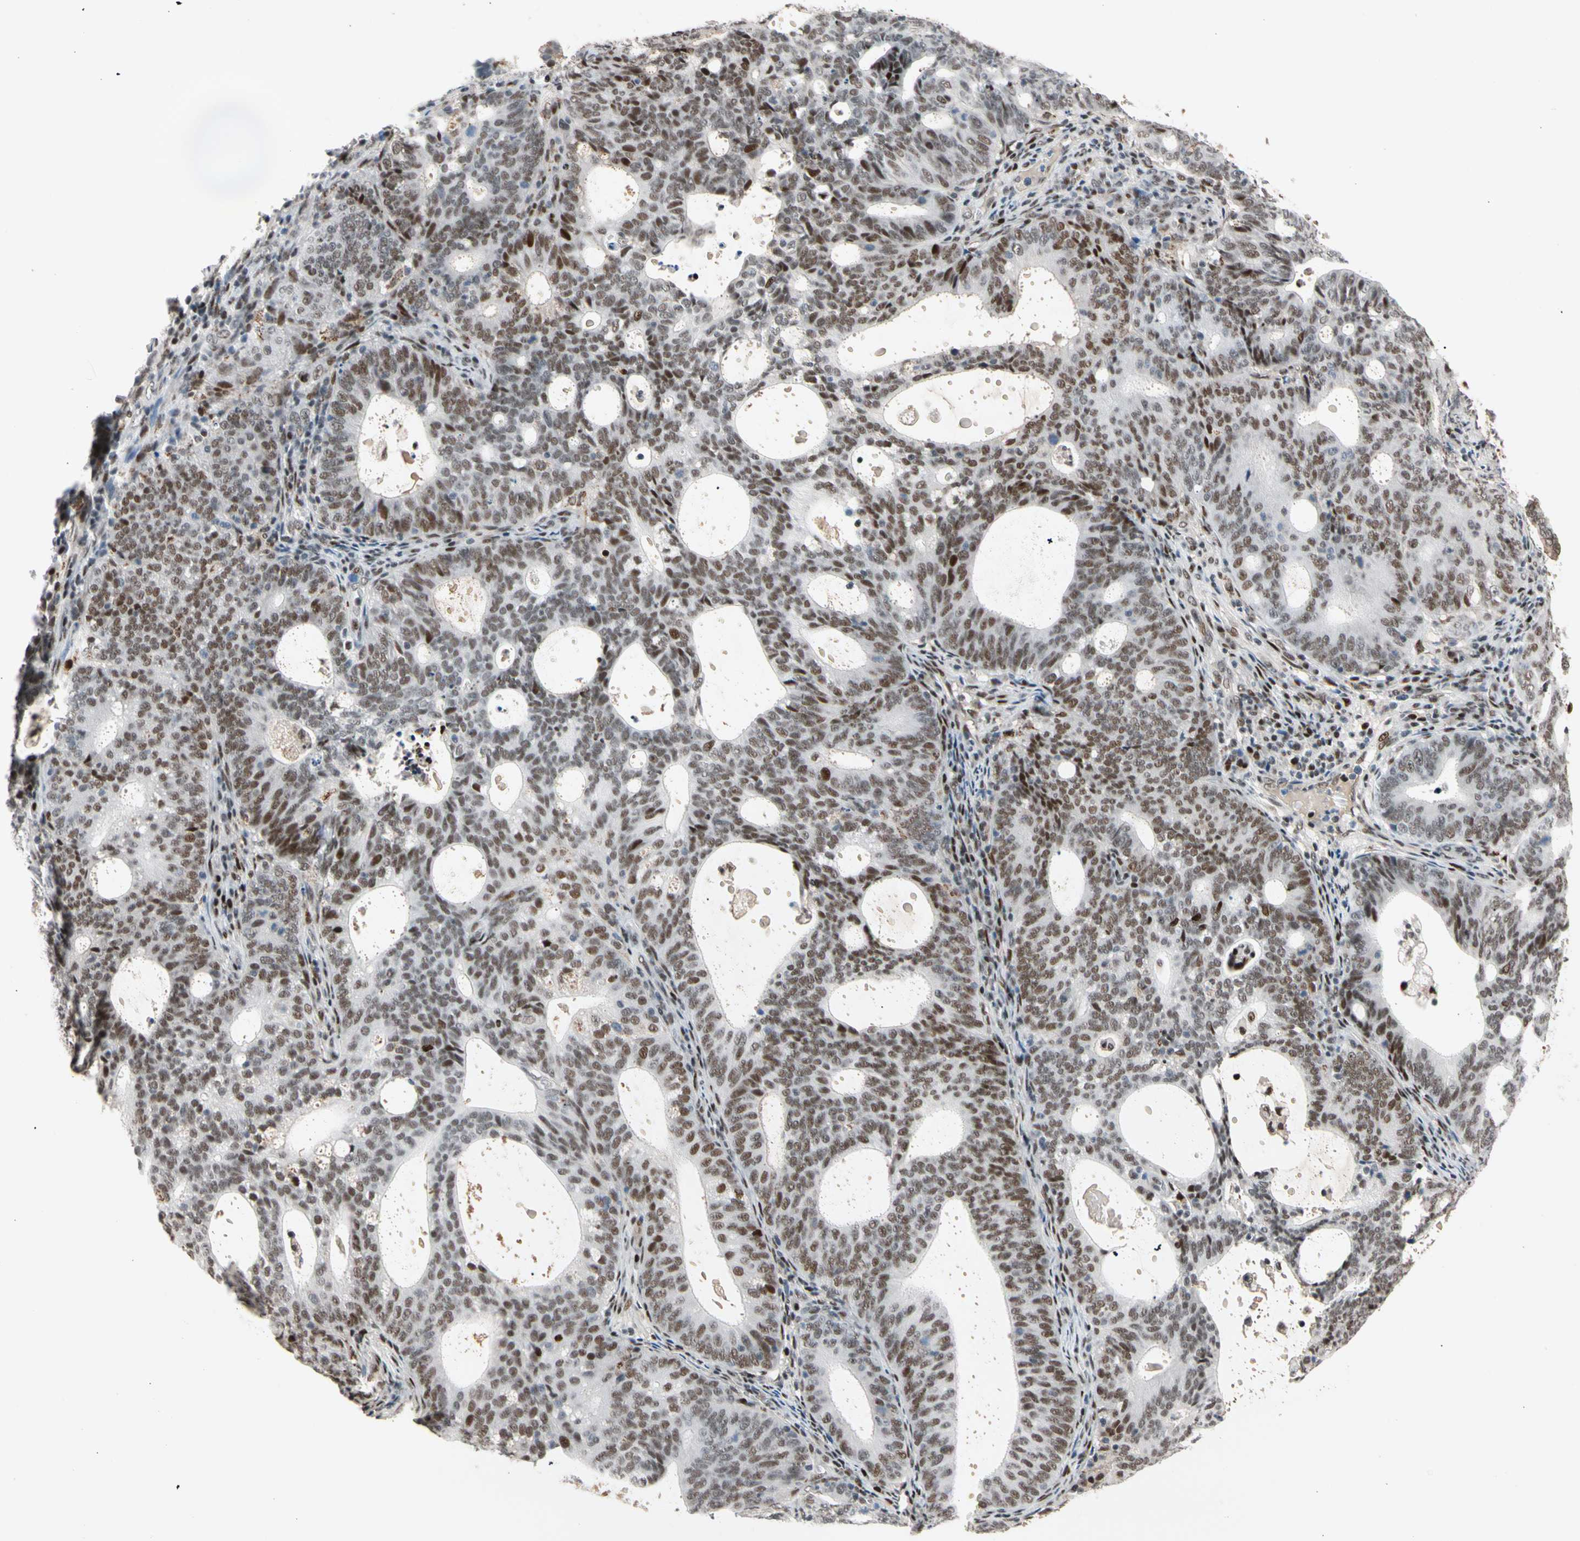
{"staining": {"intensity": "moderate", "quantity": ">75%", "location": "nuclear"}, "tissue": "endometrial cancer", "cell_type": "Tumor cells", "image_type": "cancer", "snomed": [{"axis": "morphology", "description": "Adenocarcinoma, NOS"}, {"axis": "topography", "description": "Uterus"}], "caption": "Immunohistochemistry (IHC) (DAB (3,3'-diaminobenzidine)) staining of endometrial adenocarcinoma shows moderate nuclear protein positivity in approximately >75% of tumor cells. The protein is shown in brown color, while the nuclei are stained blue.", "gene": "FOXO3", "patient": {"sex": "female", "age": 83}}